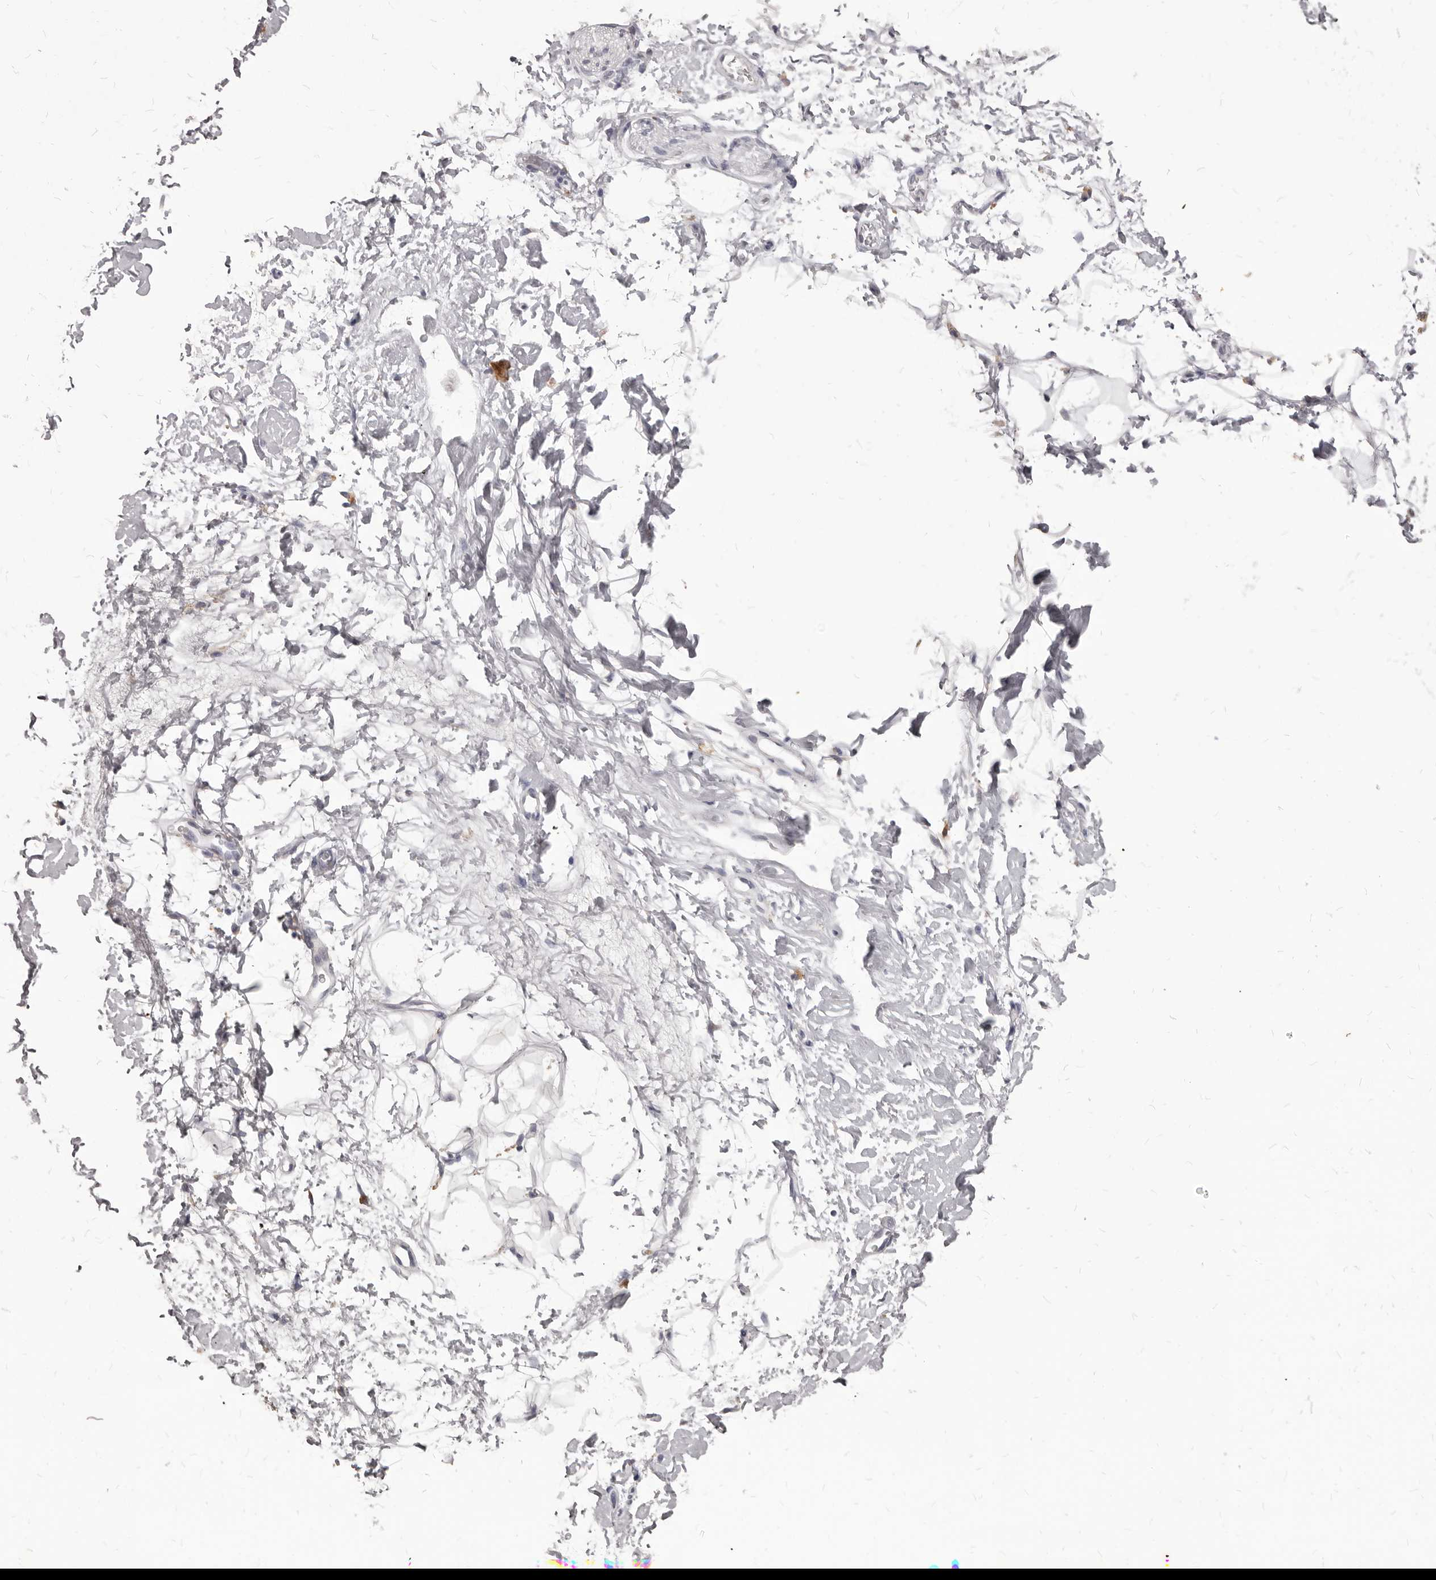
{"staining": {"intensity": "negative", "quantity": "none", "location": "none"}, "tissue": "adipose tissue", "cell_type": "Adipocytes", "image_type": "normal", "snomed": [{"axis": "morphology", "description": "Normal tissue, NOS"}, {"axis": "morphology", "description": "Adenocarcinoma, NOS"}, {"axis": "topography", "description": "Pancreas"}, {"axis": "topography", "description": "Peripheral nerve tissue"}], "caption": "A high-resolution image shows IHC staining of normal adipose tissue, which shows no significant positivity in adipocytes.", "gene": "PI4K2A", "patient": {"sex": "male", "age": 59}}